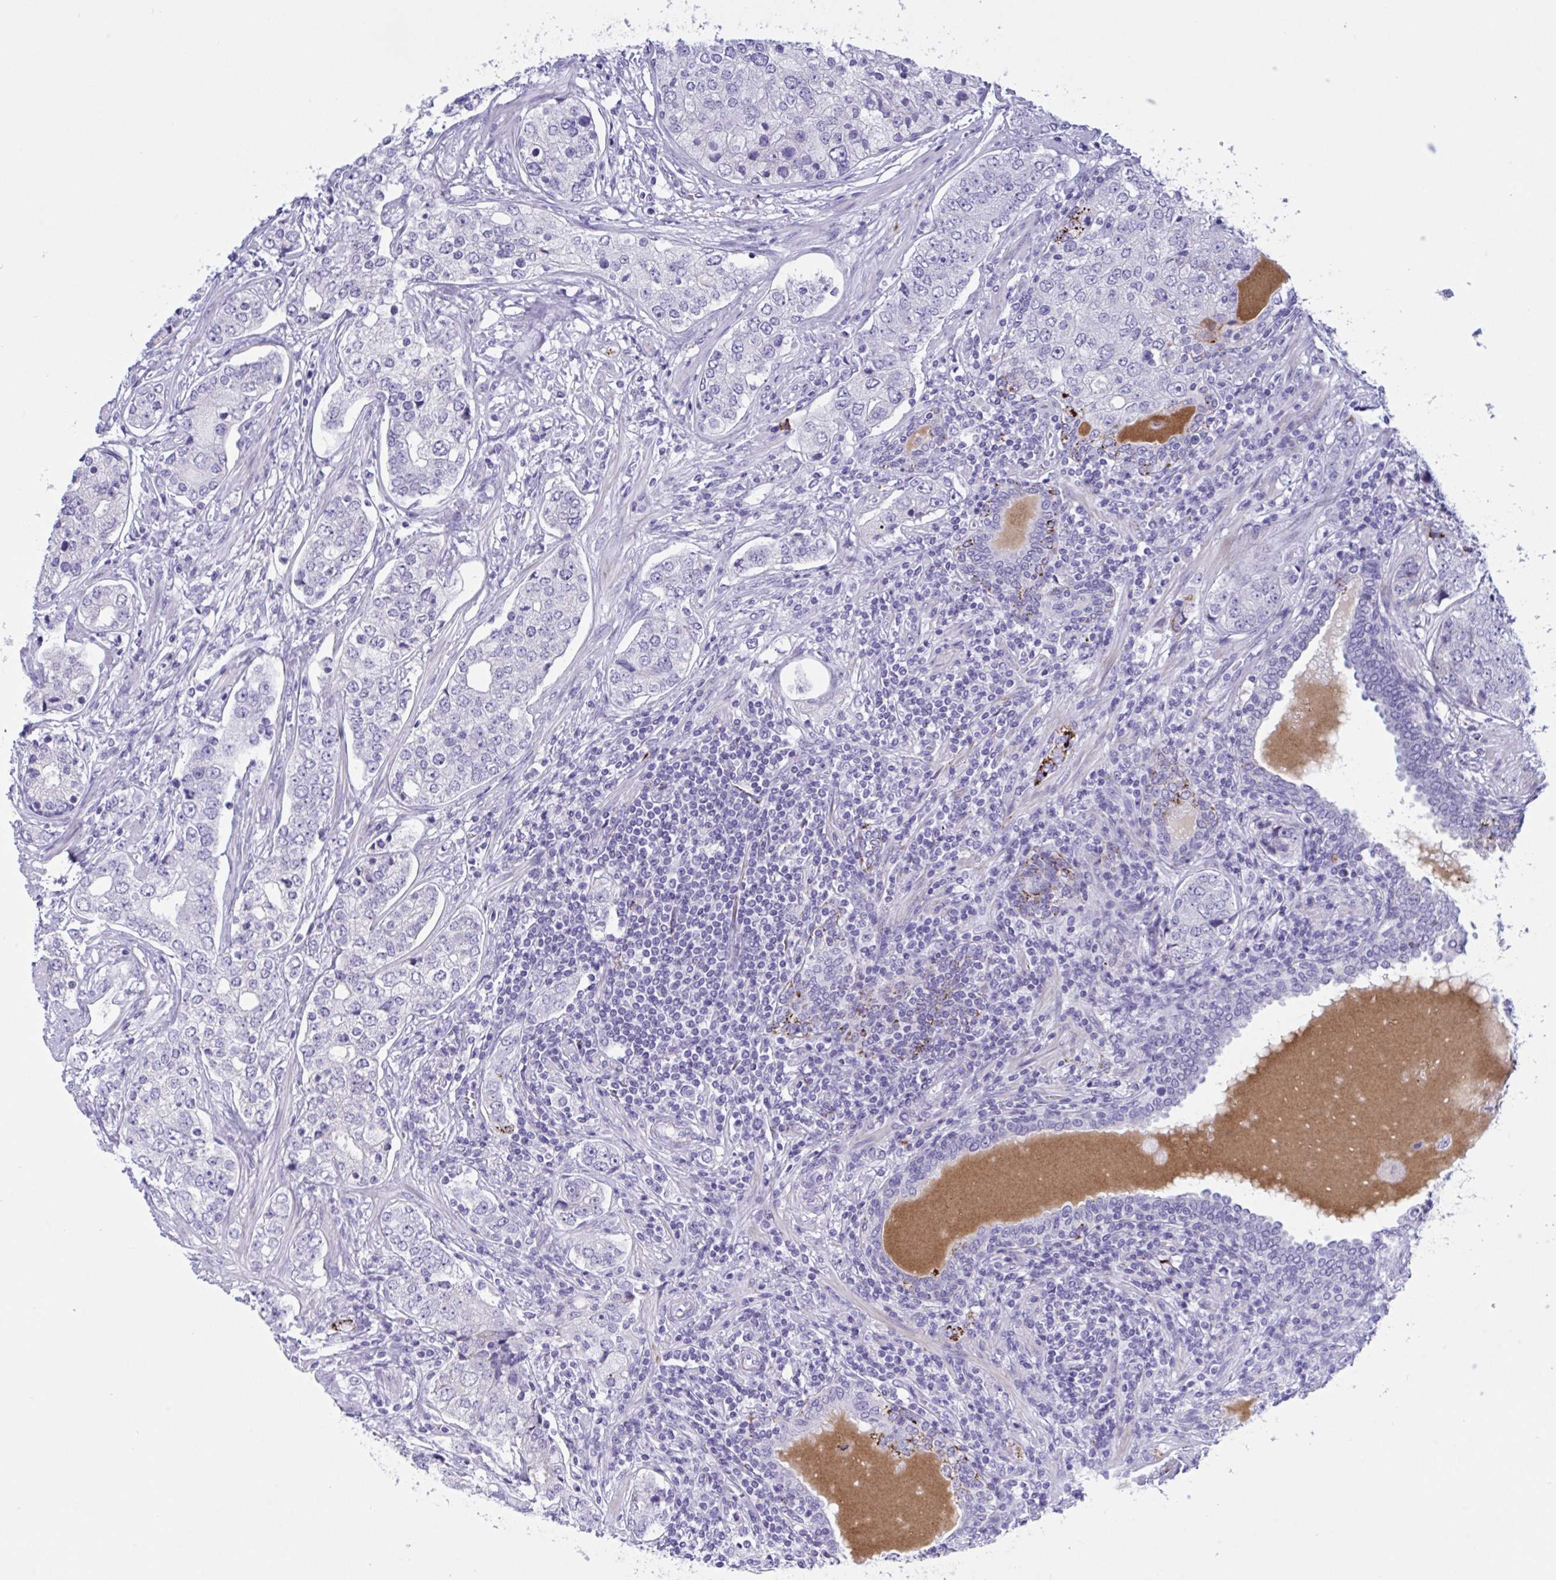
{"staining": {"intensity": "negative", "quantity": "none", "location": "none"}, "tissue": "prostate cancer", "cell_type": "Tumor cells", "image_type": "cancer", "snomed": [{"axis": "morphology", "description": "Adenocarcinoma, High grade"}, {"axis": "topography", "description": "Prostate"}], "caption": "IHC histopathology image of neoplastic tissue: human high-grade adenocarcinoma (prostate) stained with DAB displays no significant protein staining in tumor cells.", "gene": "OXLD1", "patient": {"sex": "male", "age": 60}}